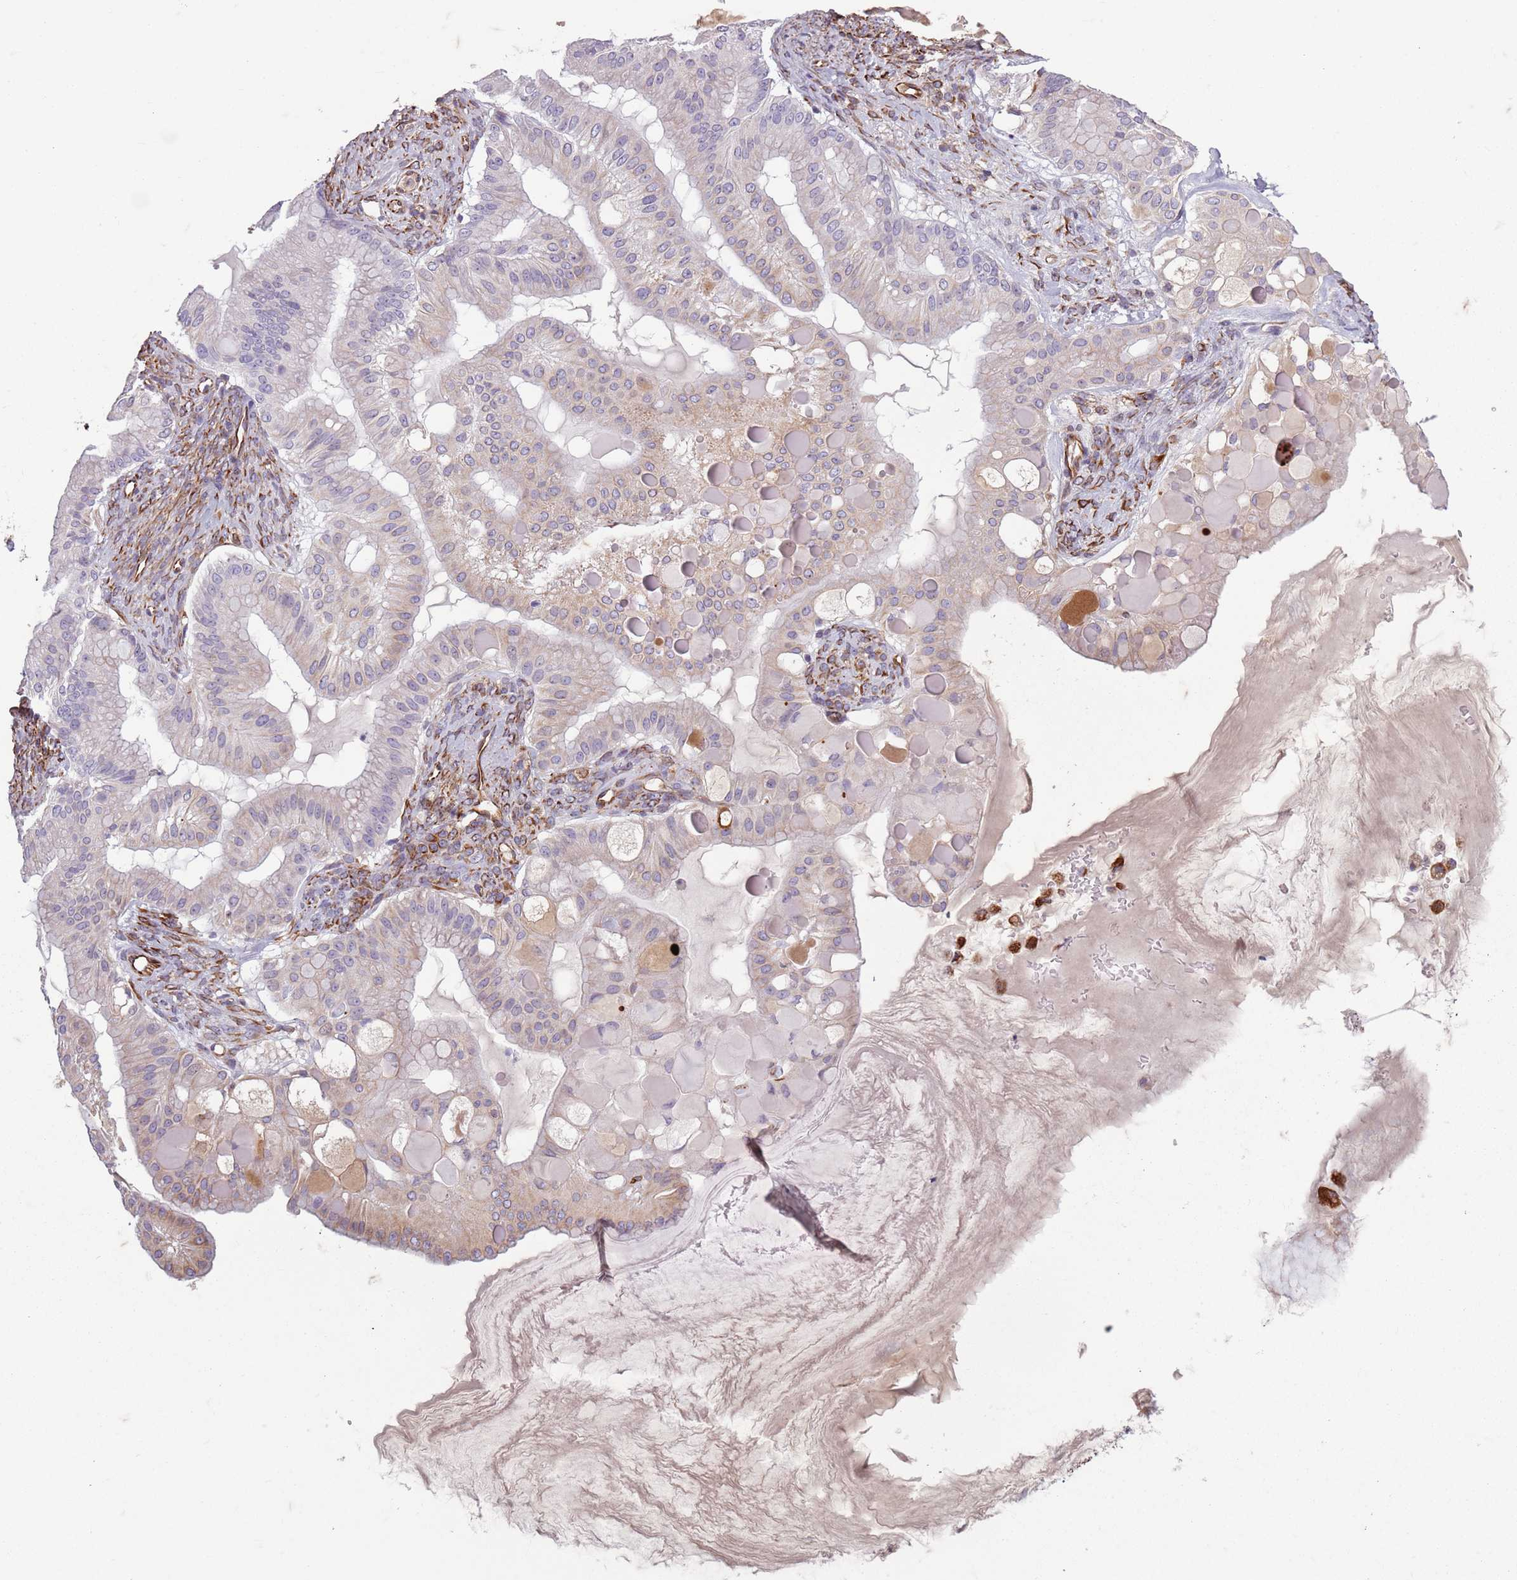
{"staining": {"intensity": "negative", "quantity": "none", "location": "none"}, "tissue": "ovarian cancer", "cell_type": "Tumor cells", "image_type": "cancer", "snomed": [{"axis": "morphology", "description": "Cystadenocarcinoma, mucinous, NOS"}, {"axis": "topography", "description": "Ovary"}], "caption": "An image of human ovarian mucinous cystadenocarcinoma is negative for staining in tumor cells.", "gene": "TAS2R38", "patient": {"sex": "female", "age": 61}}